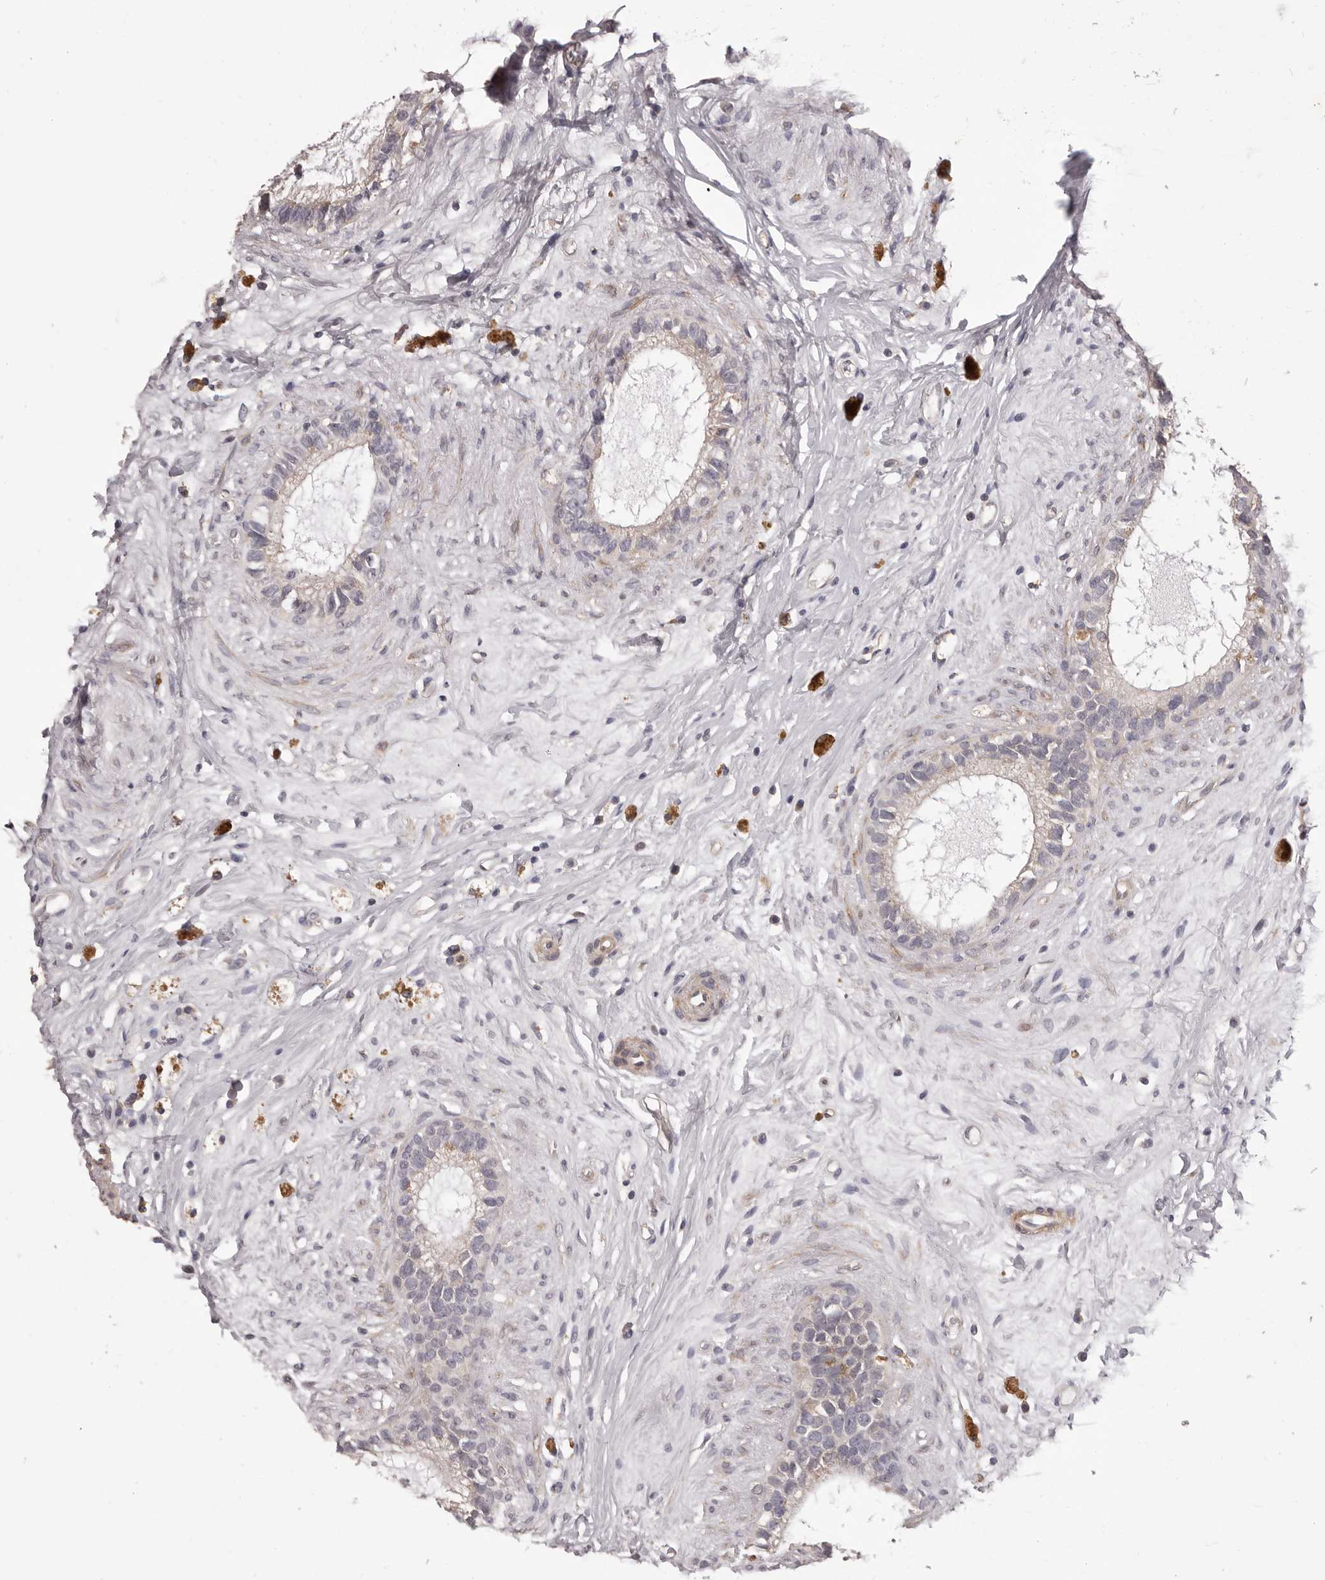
{"staining": {"intensity": "weak", "quantity": ">75%", "location": "cytoplasmic/membranous"}, "tissue": "epididymis", "cell_type": "Glandular cells", "image_type": "normal", "snomed": [{"axis": "morphology", "description": "Normal tissue, NOS"}, {"axis": "topography", "description": "Epididymis"}], "caption": "Weak cytoplasmic/membranous protein expression is appreciated in about >75% of glandular cells in epididymis.", "gene": "HRH1", "patient": {"sex": "male", "age": 80}}